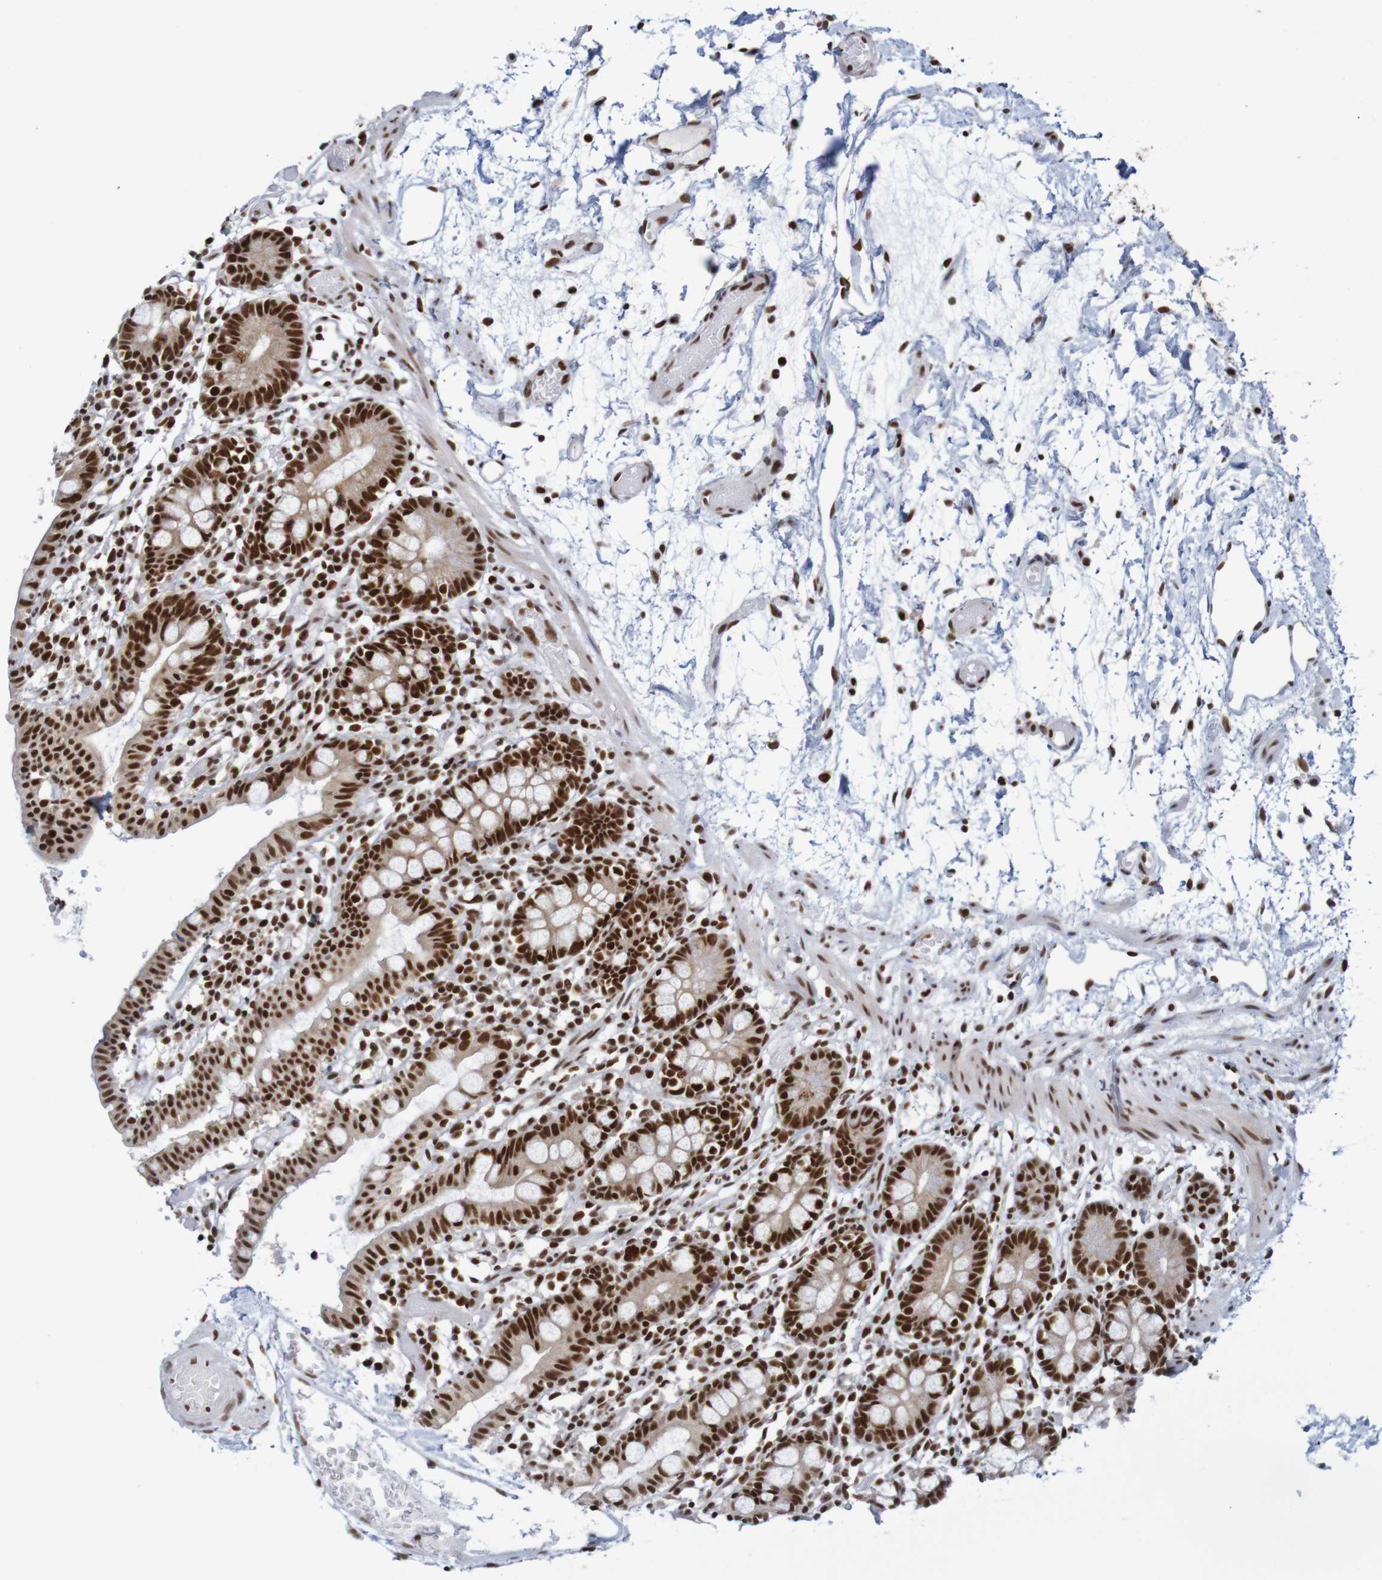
{"staining": {"intensity": "strong", "quantity": ">75%", "location": "nuclear"}, "tissue": "small intestine", "cell_type": "Glandular cells", "image_type": "normal", "snomed": [{"axis": "morphology", "description": "Normal tissue, NOS"}, {"axis": "morphology", "description": "Cystadenocarcinoma, serous, Metastatic site"}, {"axis": "topography", "description": "Small intestine"}], "caption": "Glandular cells reveal strong nuclear expression in approximately >75% of cells in normal small intestine. The staining was performed using DAB, with brown indicating positive protein expression. Nuclei are stained blue with hematoxylin.", "gene": "THRAP3", "patient": {"sex": "female", "age": 61}}